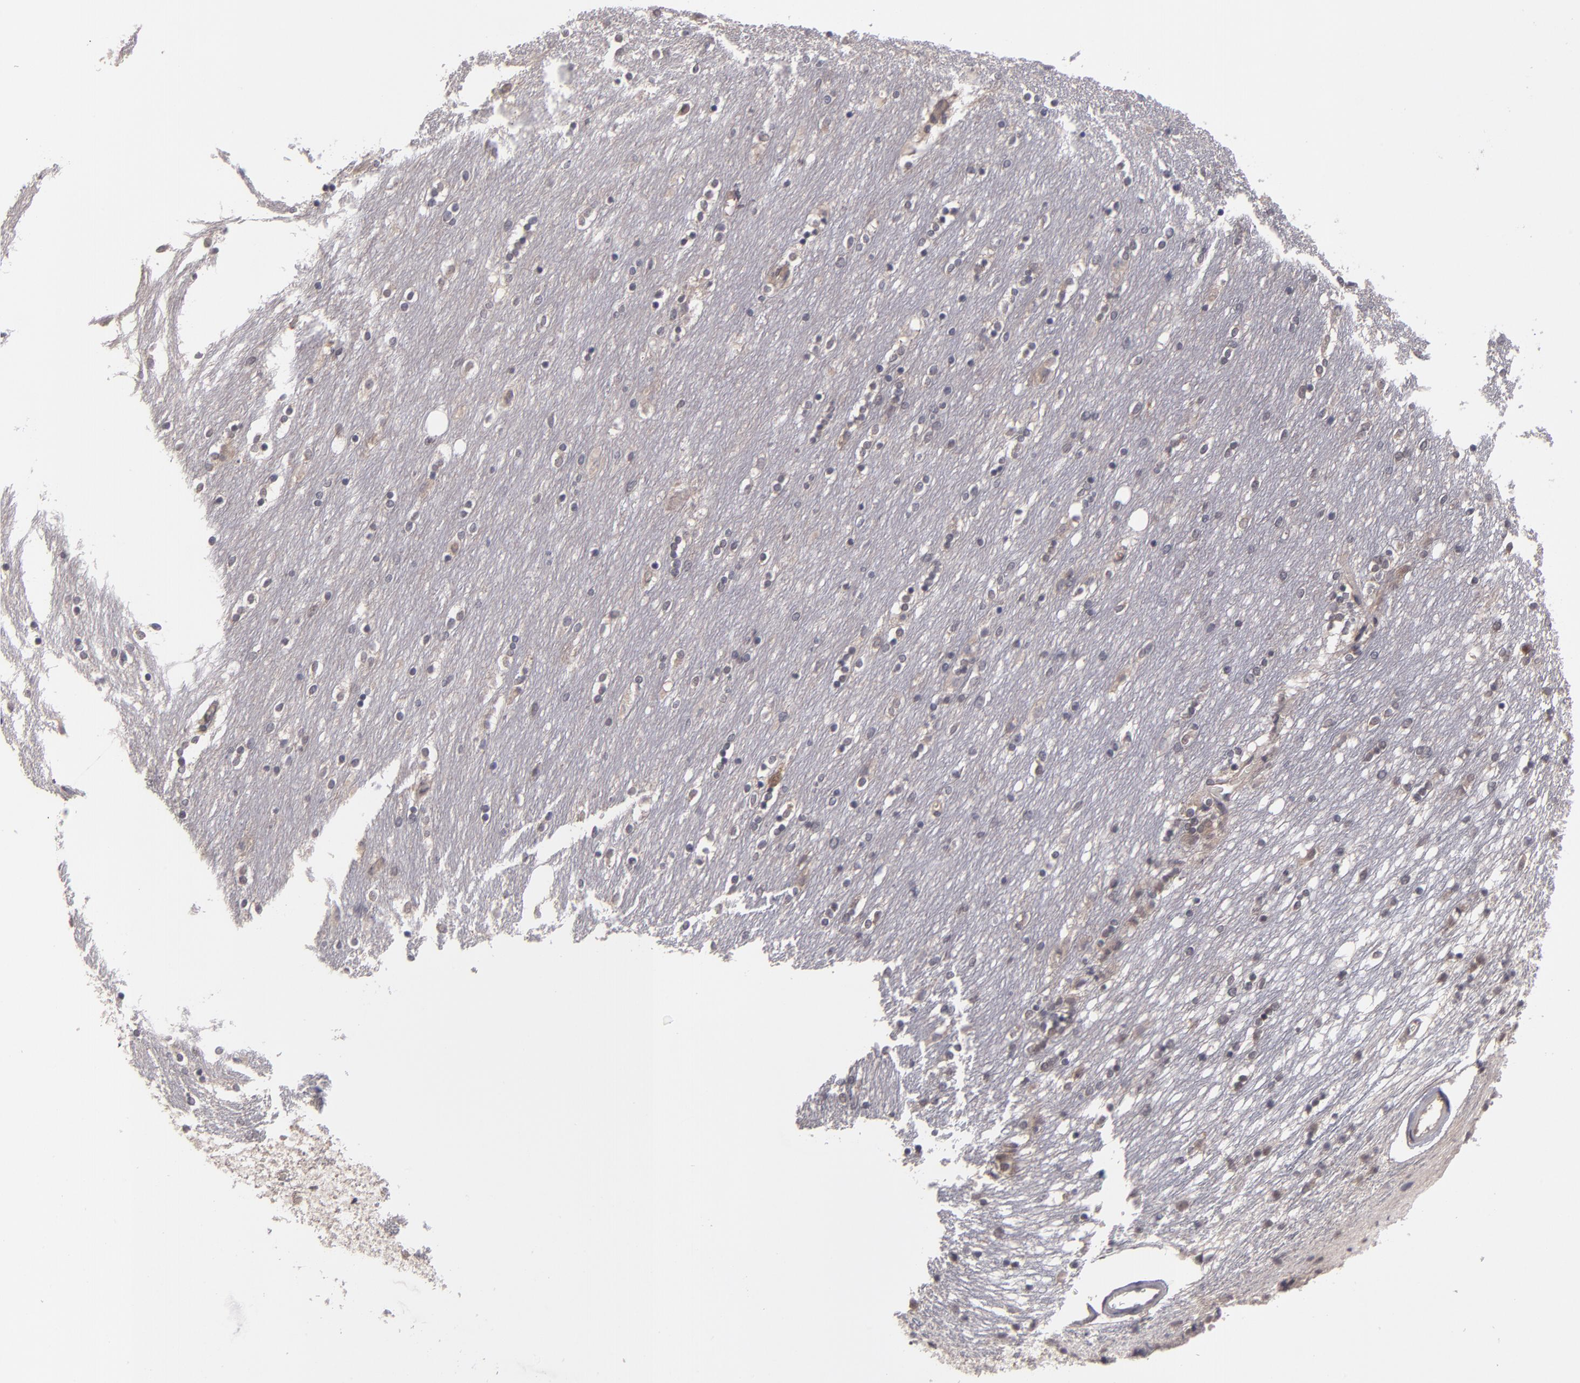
{"staining": {"intensity": "negative", "quantity": "none", "location": "none"}, "tissue": "caudate", "cell_type": "Glial cells", "image_type": "normal", "snomed": [{"axis": "morphology", "description": "Normal tissue, NOS"}, {"axis": "topography", "description": "Lateral ventricle wall"}], "caption": "Immunohistochemistry of unremarkable caudate exhibits no positivity in glial cells.", "gene": "TYMS", "patient": {"sex": "female", "age": 54}}